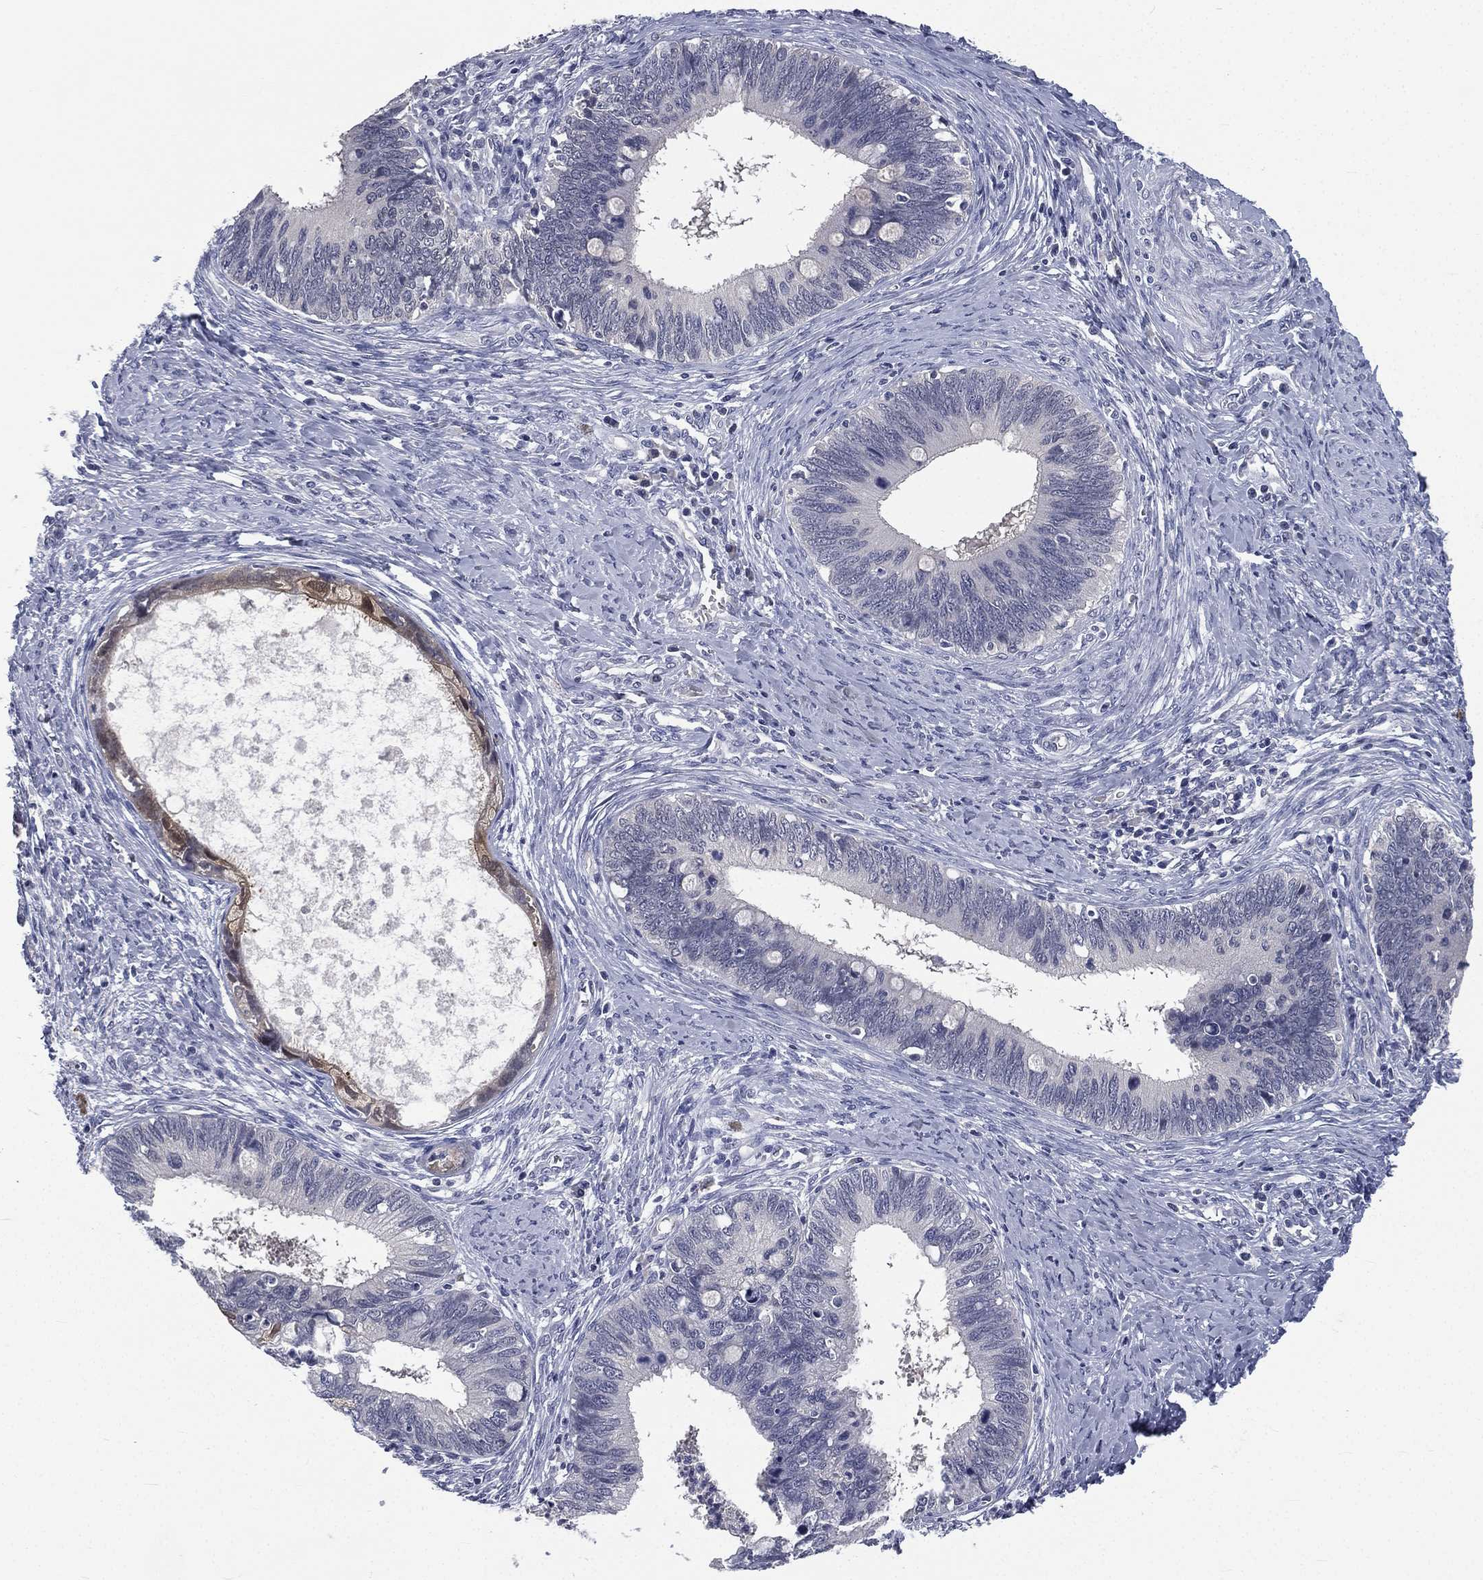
{"staining": {"intensity": "negative", "quantity": "none", "location": "none"}, "tissue": "cervical cancer", "cell_type": "Tumor cells", "image_type": "cancer", "snomed": [{"axis": "morphology", "description": "Adenocarcinoma, NOS"}, {"axis": "topography", "description": "Cervix"}], "caption": "Immunohistochemical staining of adenocarcinoma (cervical) reveals no significant positivity in tumor cells.", "gene": "IFT27", "patient": {"sex": "female", "age": 42}}